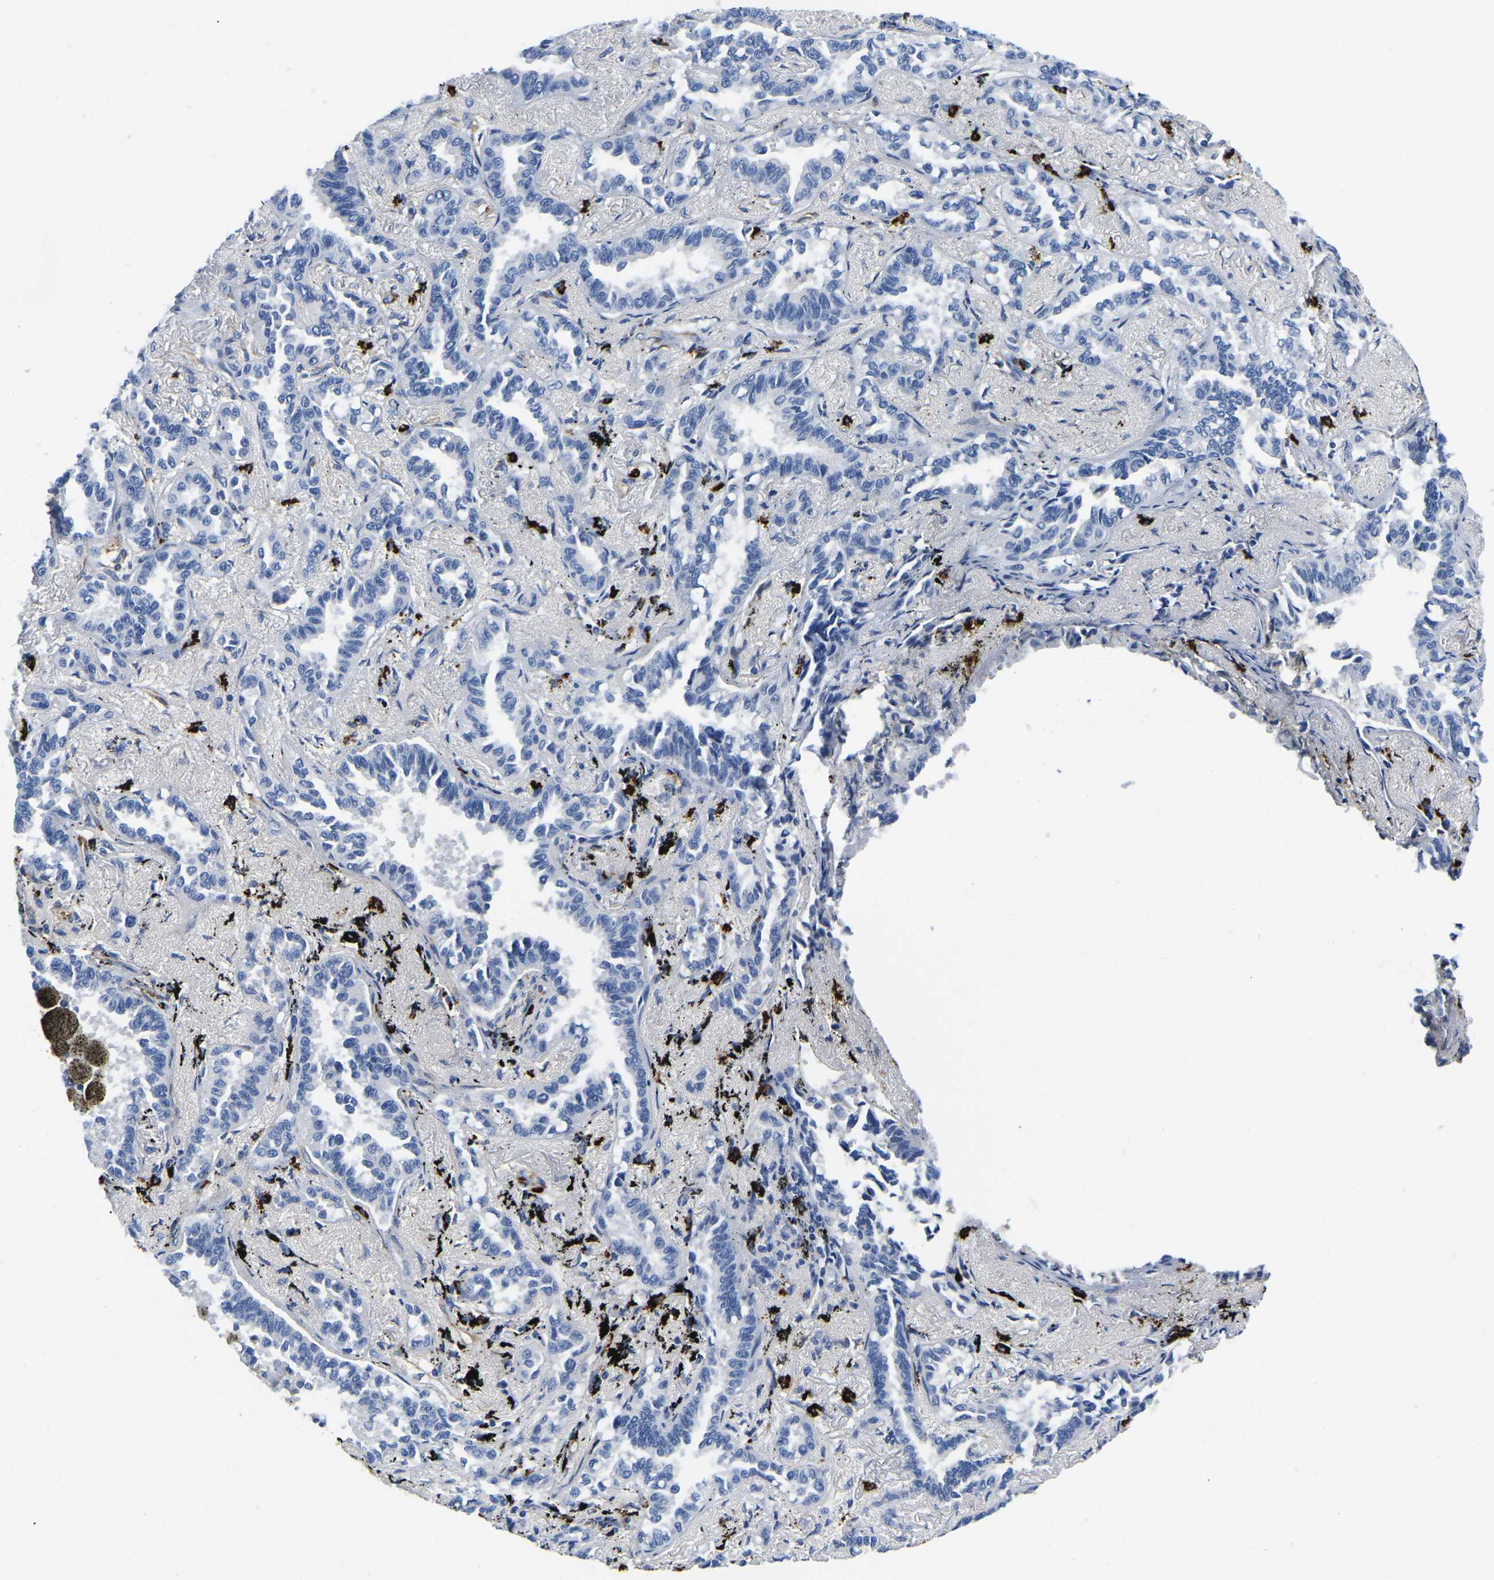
{"staining": {"intensity": "negative", "quantity": "none", "location": "none"}, "tissue": "lung cancer", "cell_type": "Tumor cells", "image_type": "cancer", "snomed": [{"axis": "morphology", "description": "Adenocarcinoma, NOS"}, {"axis": "topography", "description": "Lung"}], "caption": "Tumor cells are negative for brown protein staining in adenocarcinoma (lung).", "gene": "DUSP8", "patient": {"sex": "male", "age": 59}}